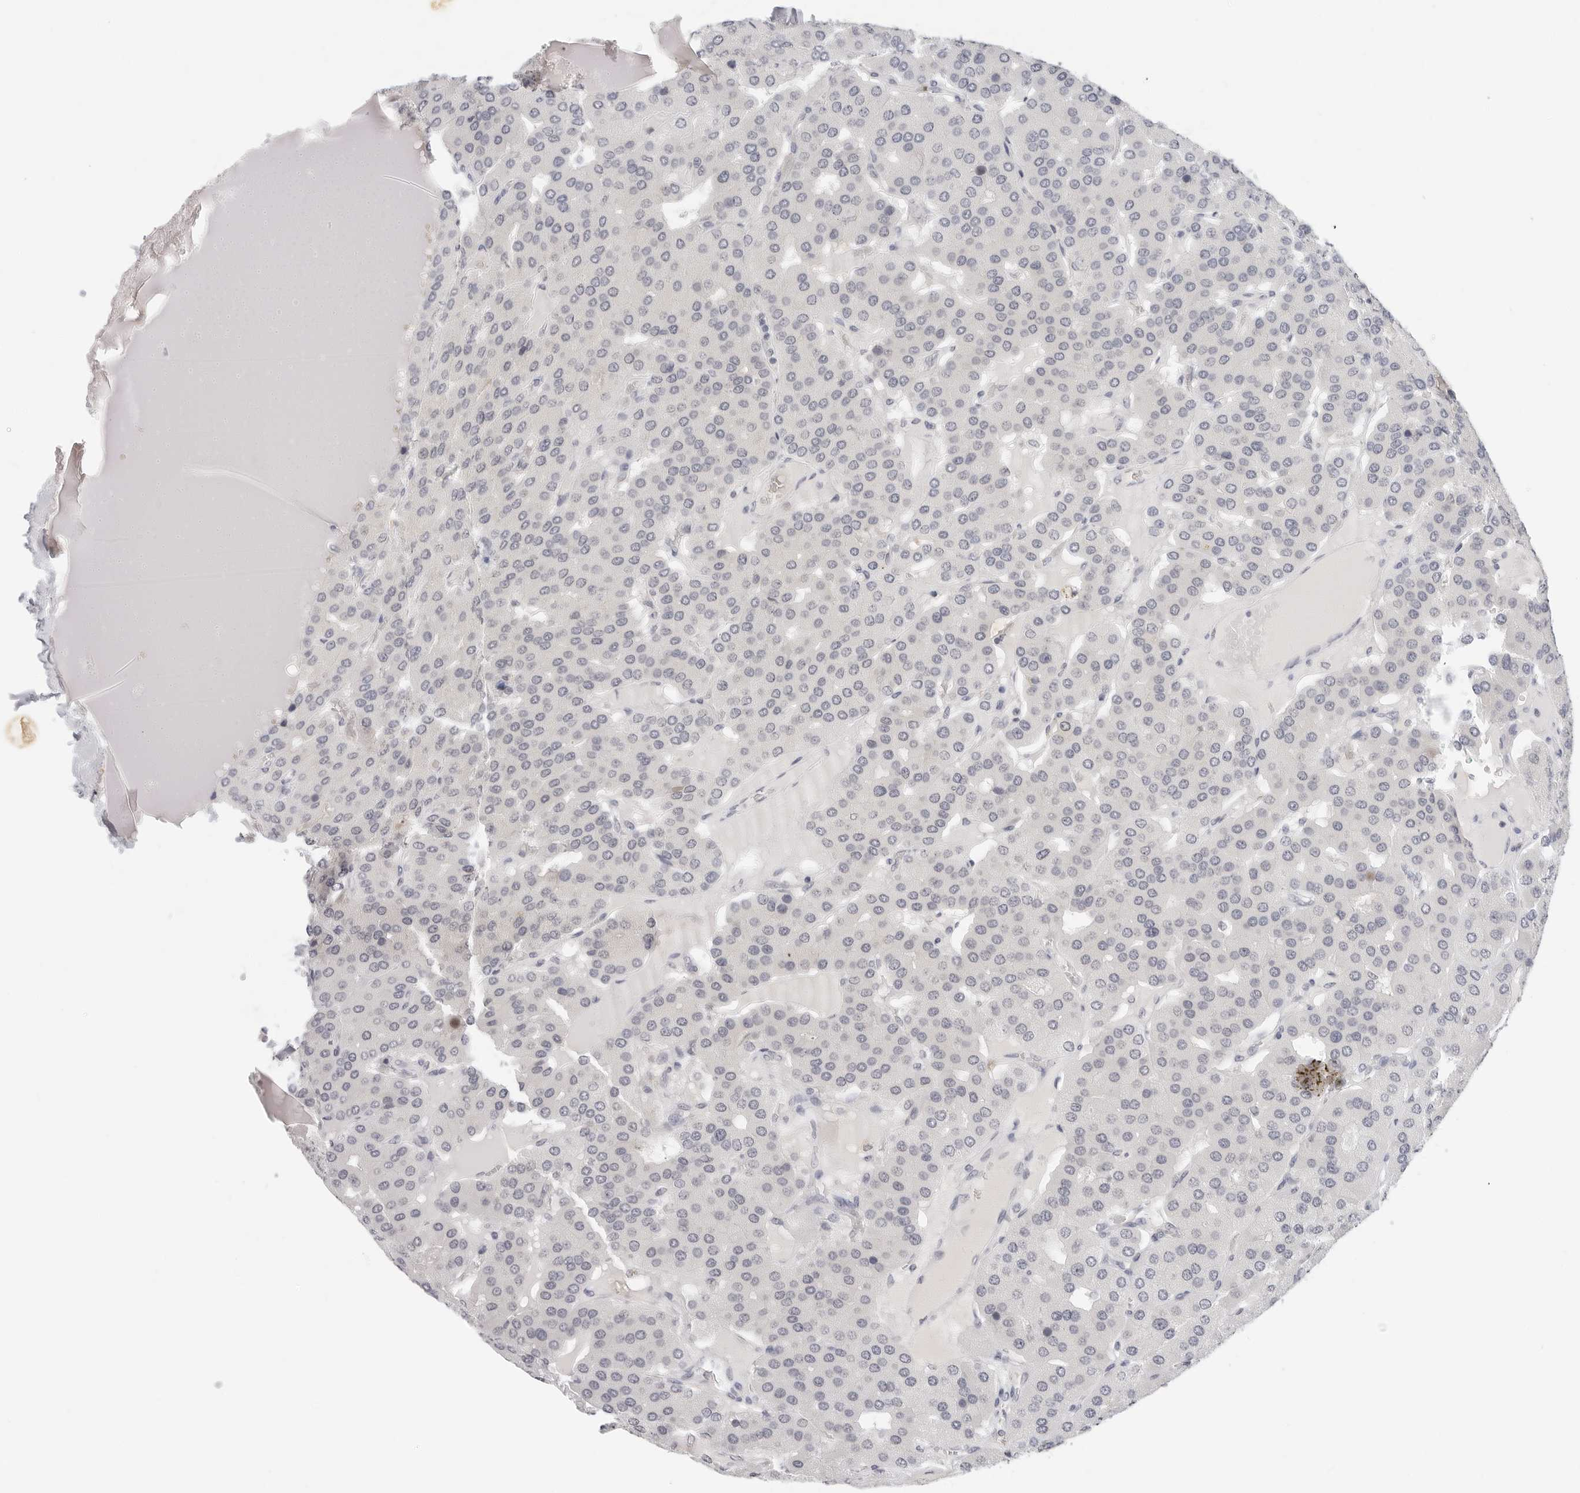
{"staining": {"intensity": "negative", "quantity": "none", "location": "none"}, "tissue": "parathyroid gland", "cell_type": "Glandular cells", "image_type": "normal", "snomed": [{"axis": "morphology", "description": "Normal tissue, NOS"}, {"axis": "morphology", "description": "Adenoma, NOS"}, {"axis": "topography", "description": "Parathyroid gland"}], "caption": "Glandular cells show no significant positivity in normal parathyroid gland. (DAB (3,3'-diaminobenzidine) immunohistochemistry, high magnification).", "gene": "EDN2", "patient": {"sex": "female", "age": 86}}